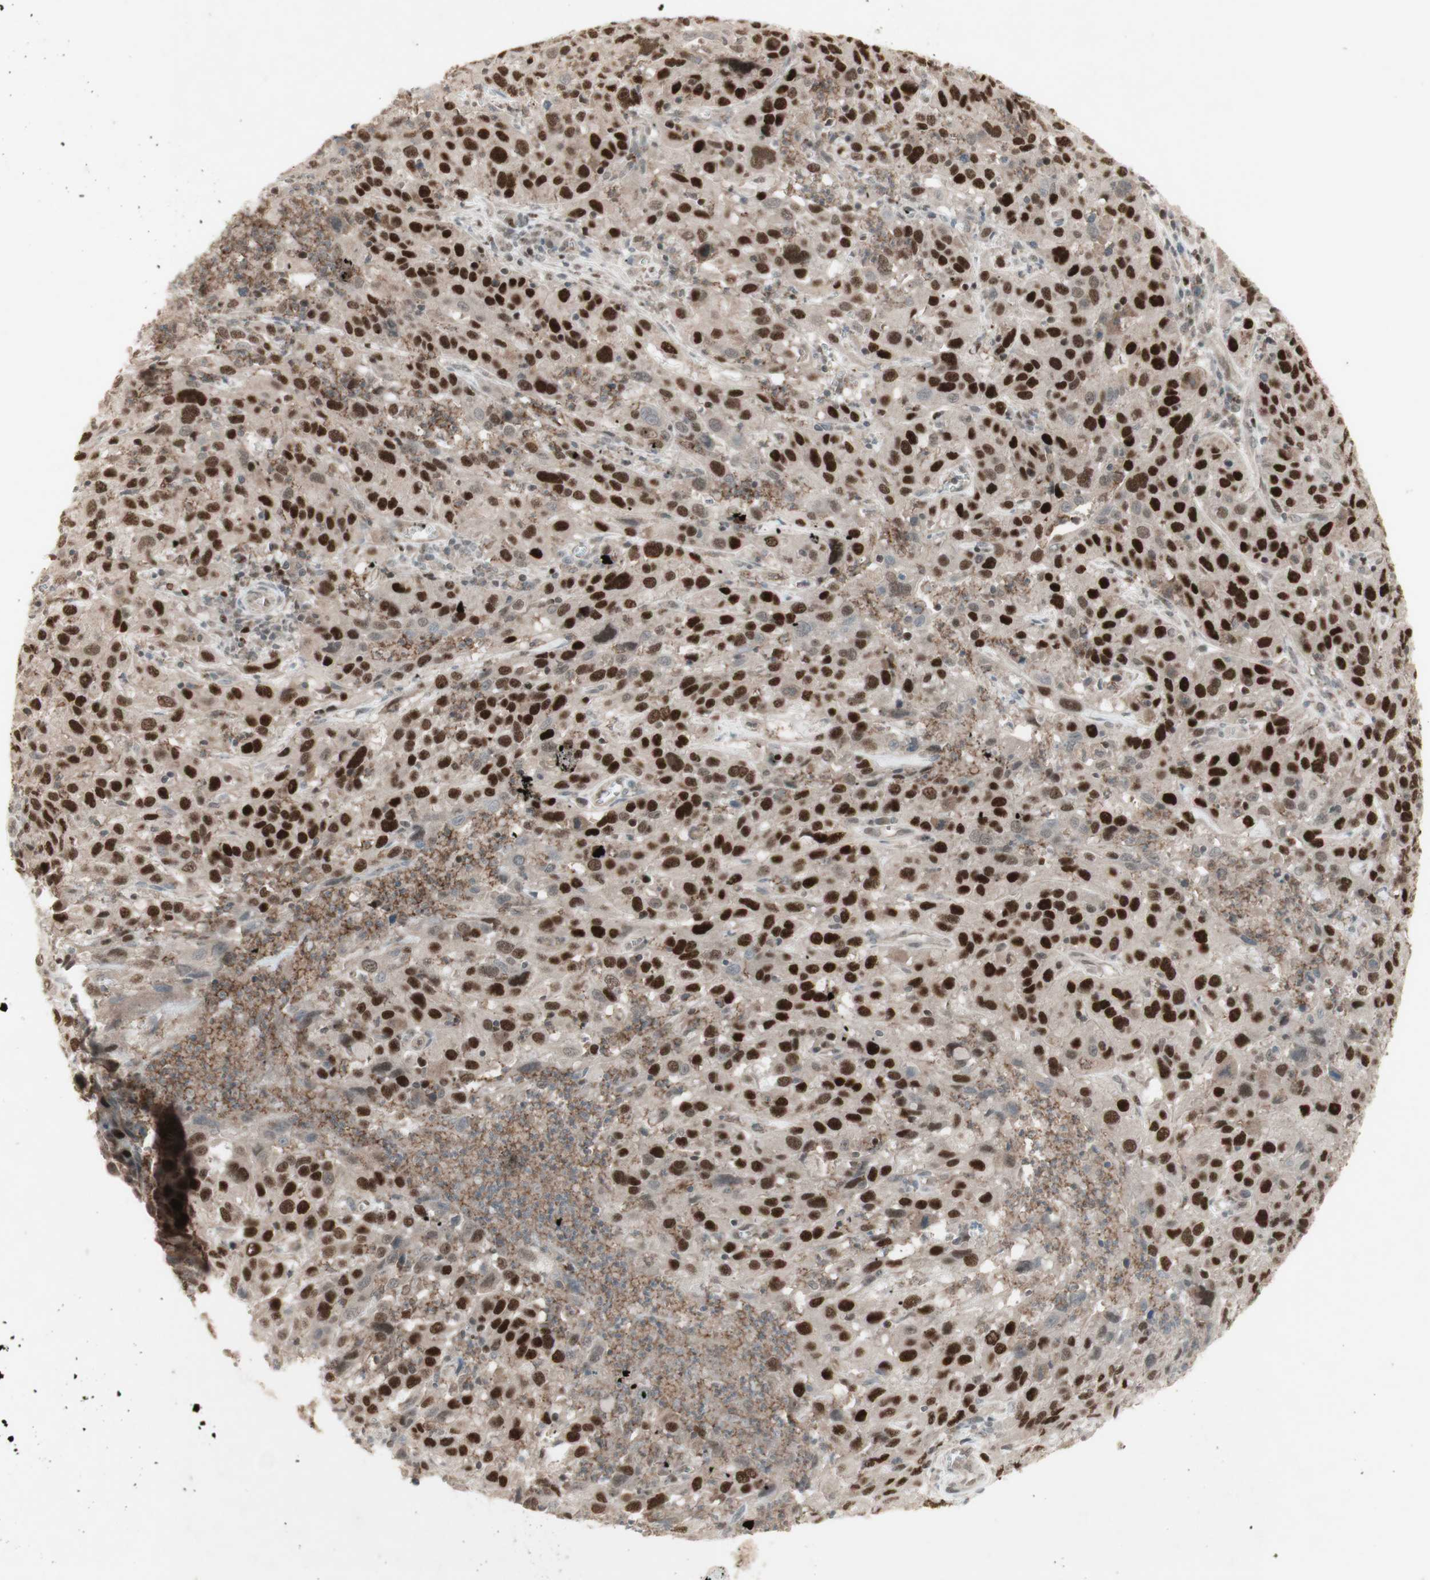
{"staining": {"intensity": "strong", "quantity": ">75%", "location": "cytoplasmic/membranous,nuclear"}, "tissue": "cervical cancer", "cell_type": "Tumor cells", "image_type": "cancer", "snomed": [{"axis": "morphology", "description": "Squamous cell carcinoma, NOS"}, {"axis": "topography", "description": "Cervix"}], "caption": "The image shows staining of cervical squamous cell carcinoma, revealing strong cytoplasmic/membranous and nuclear protein staining (brown color) within tumor cells.", "gene": "MSH6", "patient": {"sex": "female", "age": 32}}